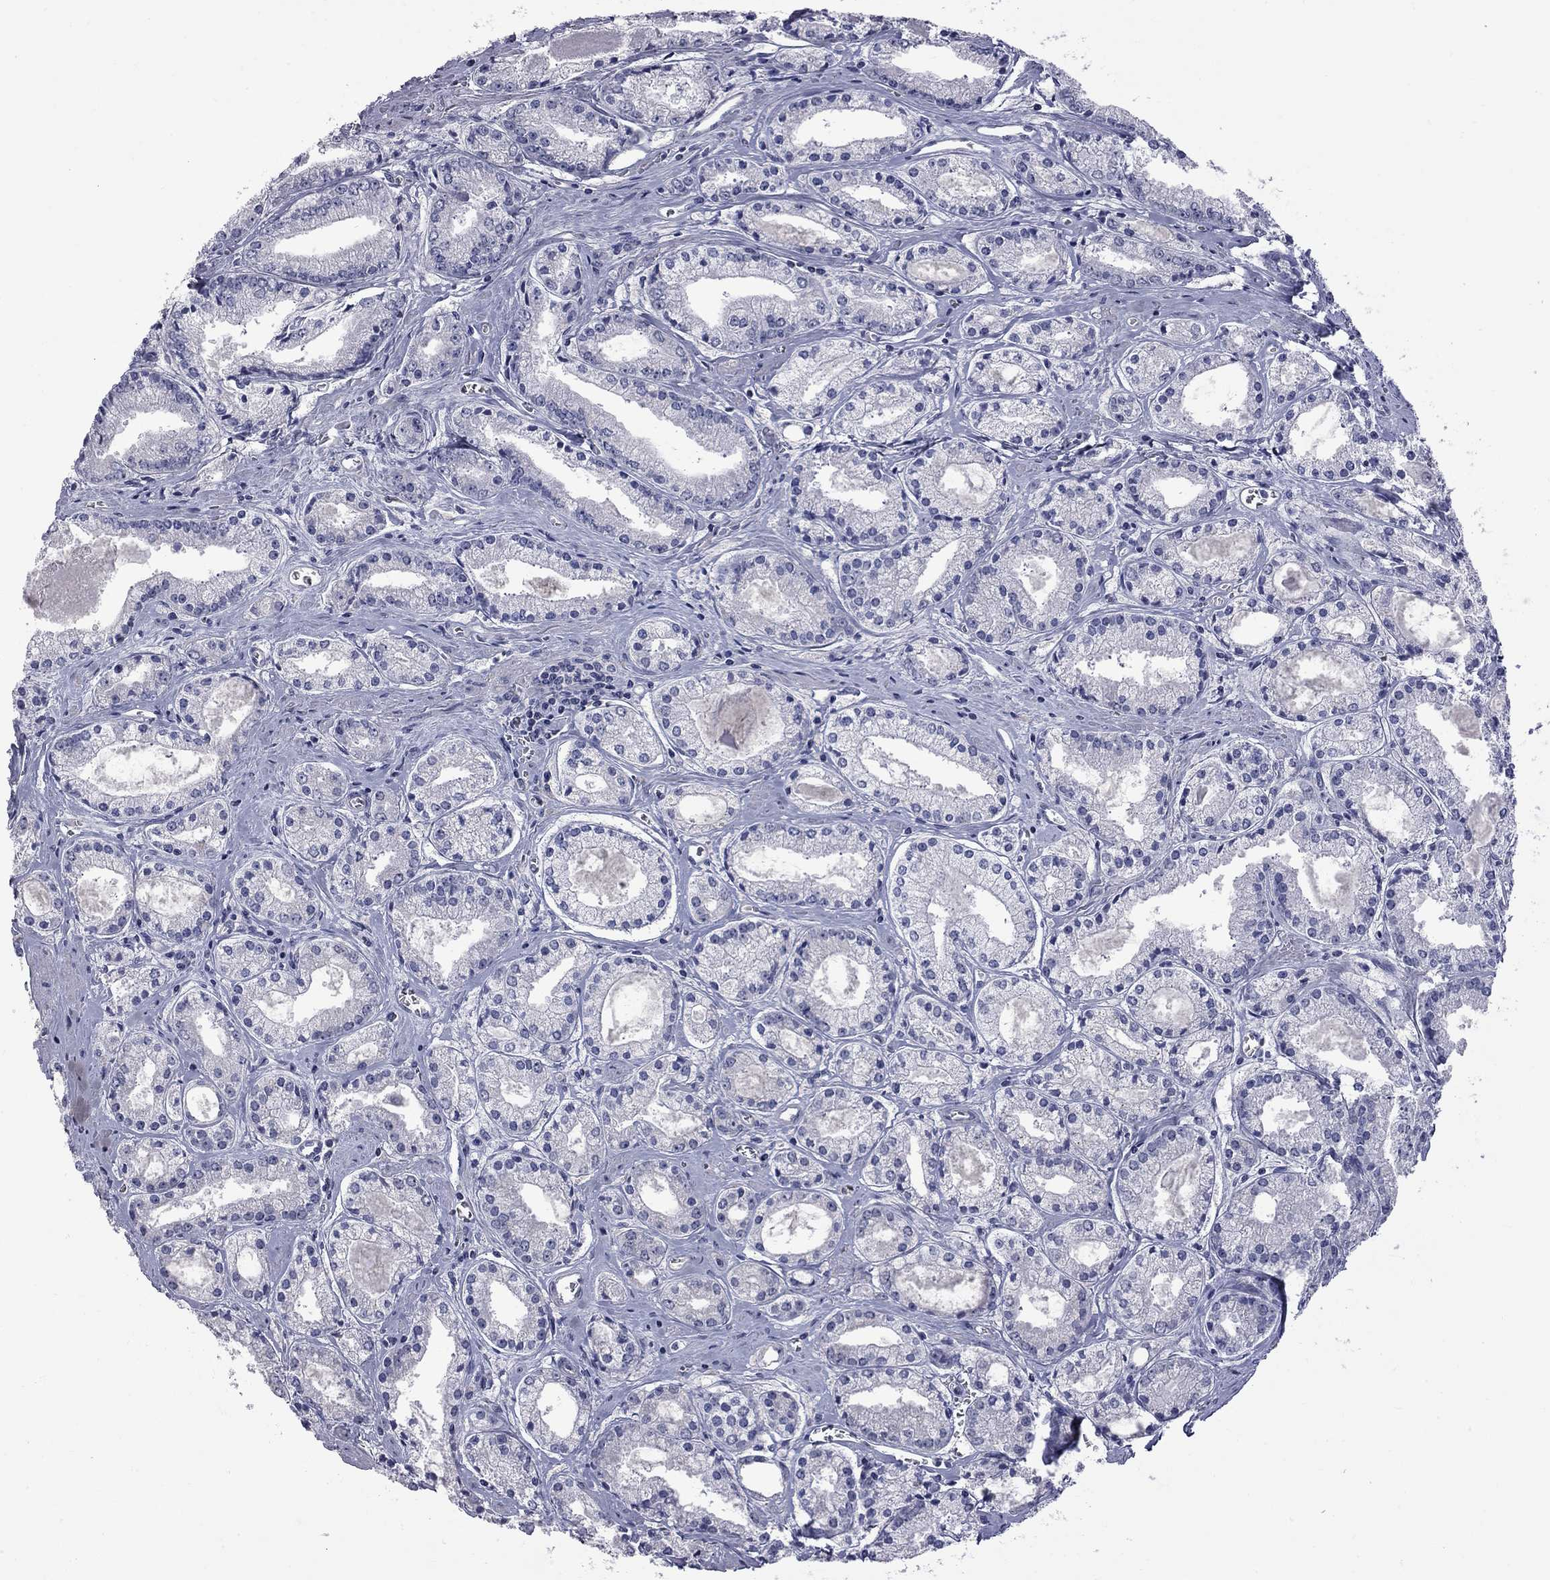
{"staining": {"intensity": "negative", "quantity": "none", "location": "none"}, "tissue": "prostate cancer", "cell_type": "Tumor cells", "image_type": "cancer", "snomed": [{"axis": "morphology", "description": "Adenocarcinoma, NOS"}, {"axis": "topography", "description": "Prostate"}], "caption": "Immunohistochemistry (IHC) histopathology image of human prostate cancer stained for a protein (brown), which demonstrates no expression in tumor cells. (DAB (3,3'-diaminobenzidine) immunohistochemistry, high magnification).", "gene": "GSG1L", "patient": {"sex": "male", "age": 72}}